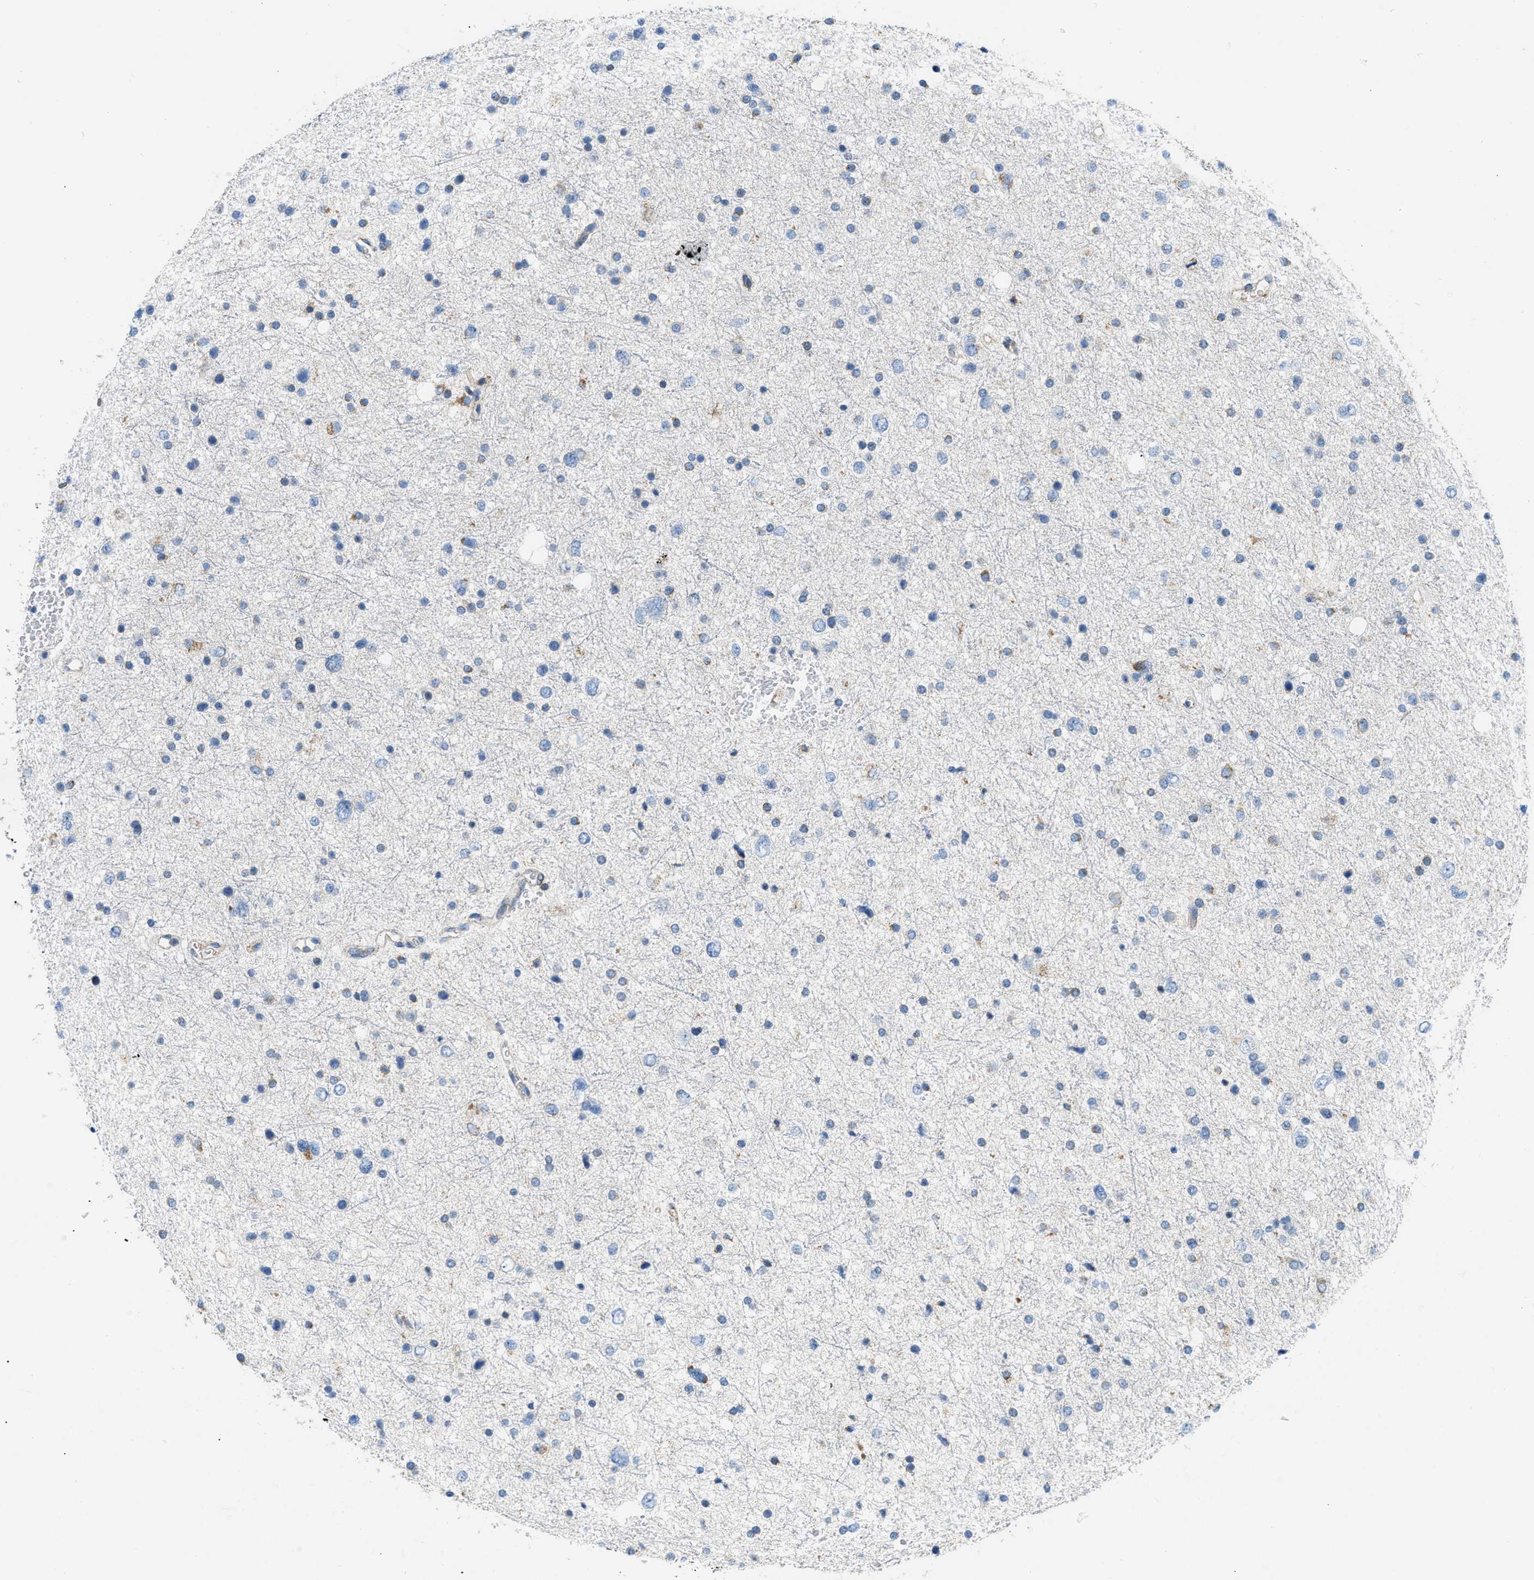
{"staining": {"intensity": "negative", "quantity": "none", "location": "none"}, "tissue": "glioma", "cell_type": "Tumor cells", "image_type": "cancer", "snomed": [{"axis": "morphology", "description": "Glioma, malignant, Low grade"}, {"axis": "topography", "description": "Brain"}], "caption": "Immunohistochemical staining of human glioma exhibits no significant staining in tumor cells. Brightfield microscopy of IHC stained with DAB (brown) and hematoxylin (blue), captured at high magnification.", "gene": "ACADVL", "patient": {"sex": "female", "age": 37}}